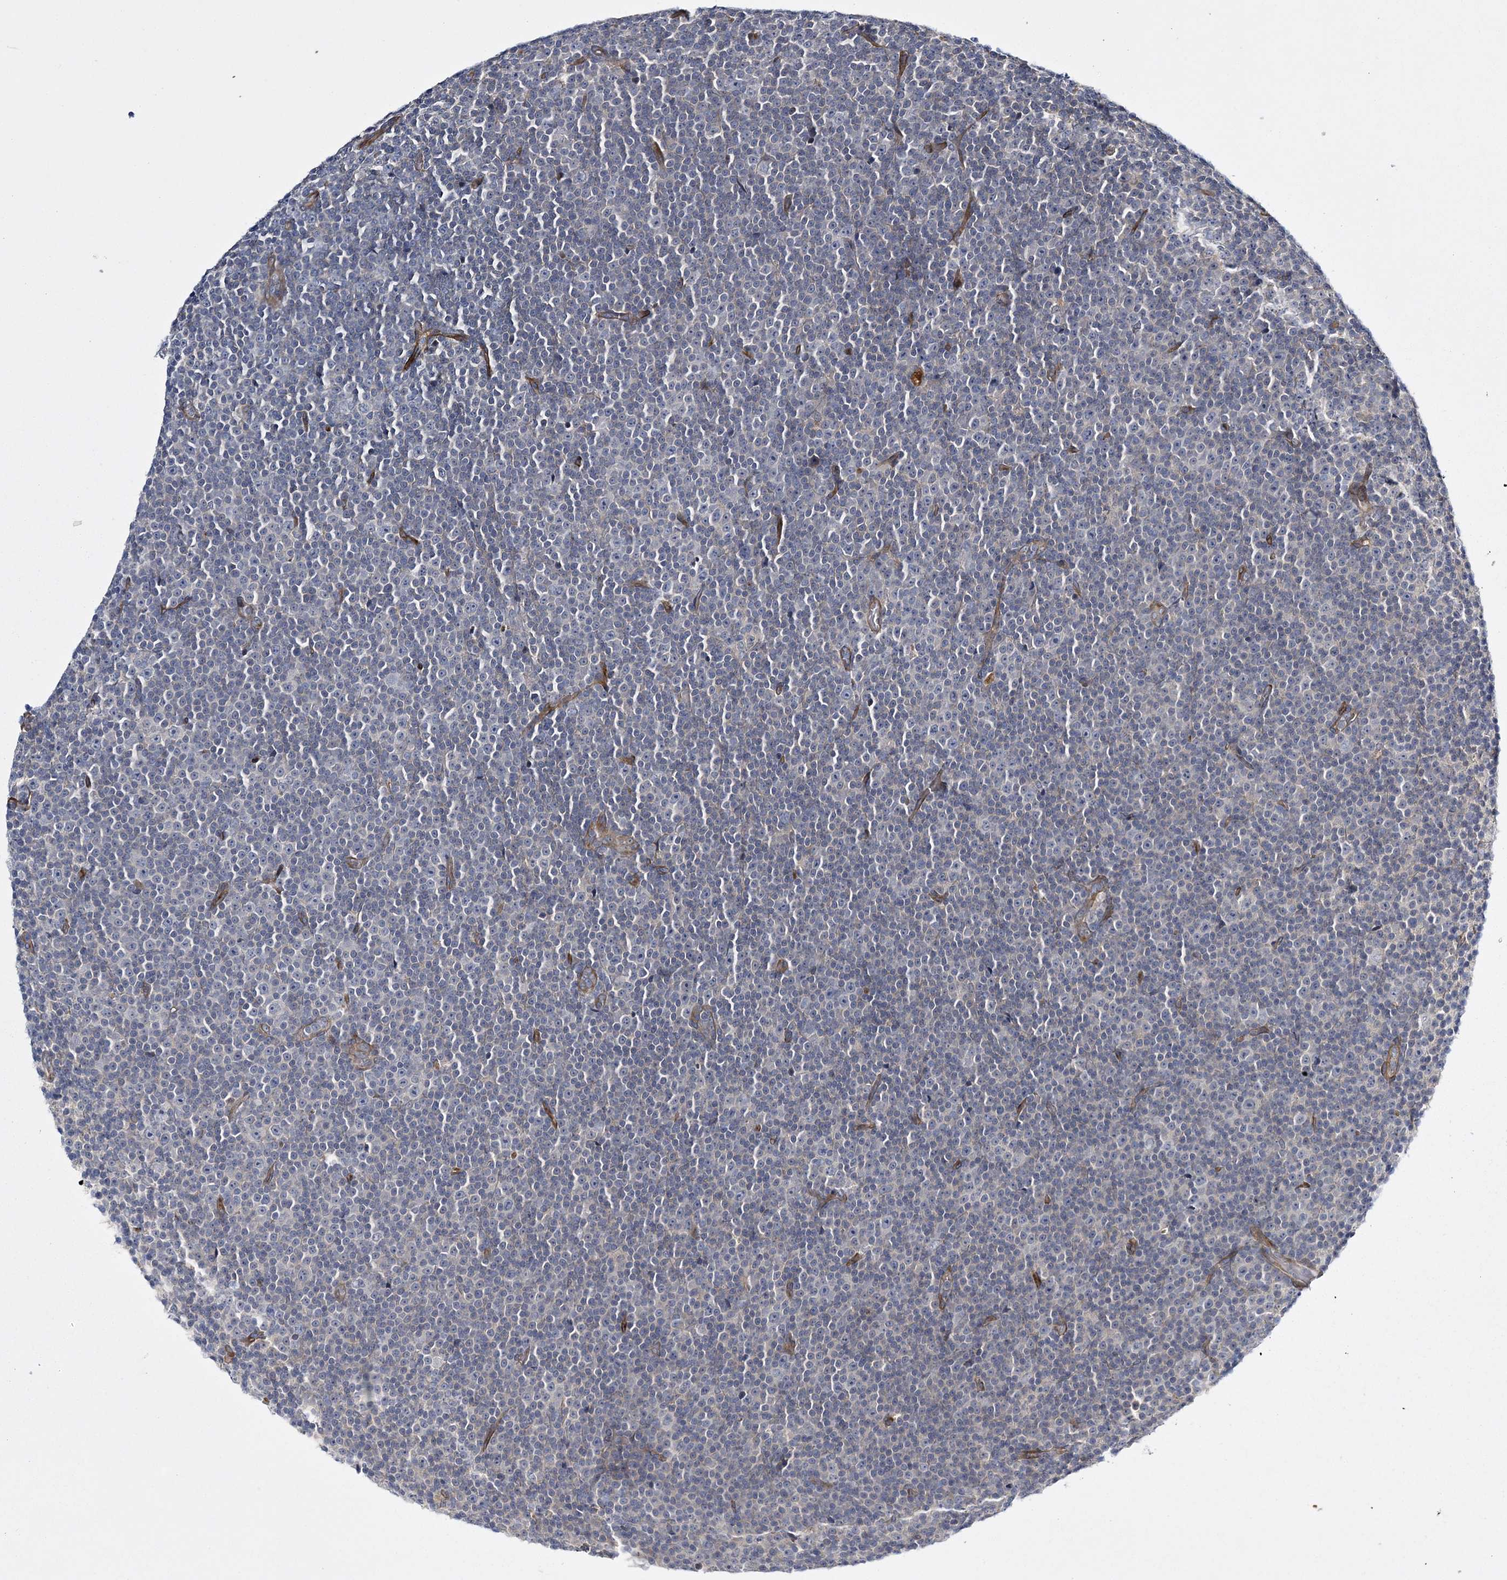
{"staining": {"intensity": "negative", "quantity": "none", "location": "none"}, "tissue": "lymphoma", "cell_type": "Tumor cells", "image_type": "cancer", "snomed": [{"axis": "morphology", "description": "Malignant lymphoma, non-Hodgkin's type, Low grade"}, {"axis": "topography", "description": "Lymph node"}], "caption": "Histopathology image shows no protein expression in tumor cells of lymphoma tissue.", "gene": "CALN1", "patient": {"sex": "female", "age": 67}}